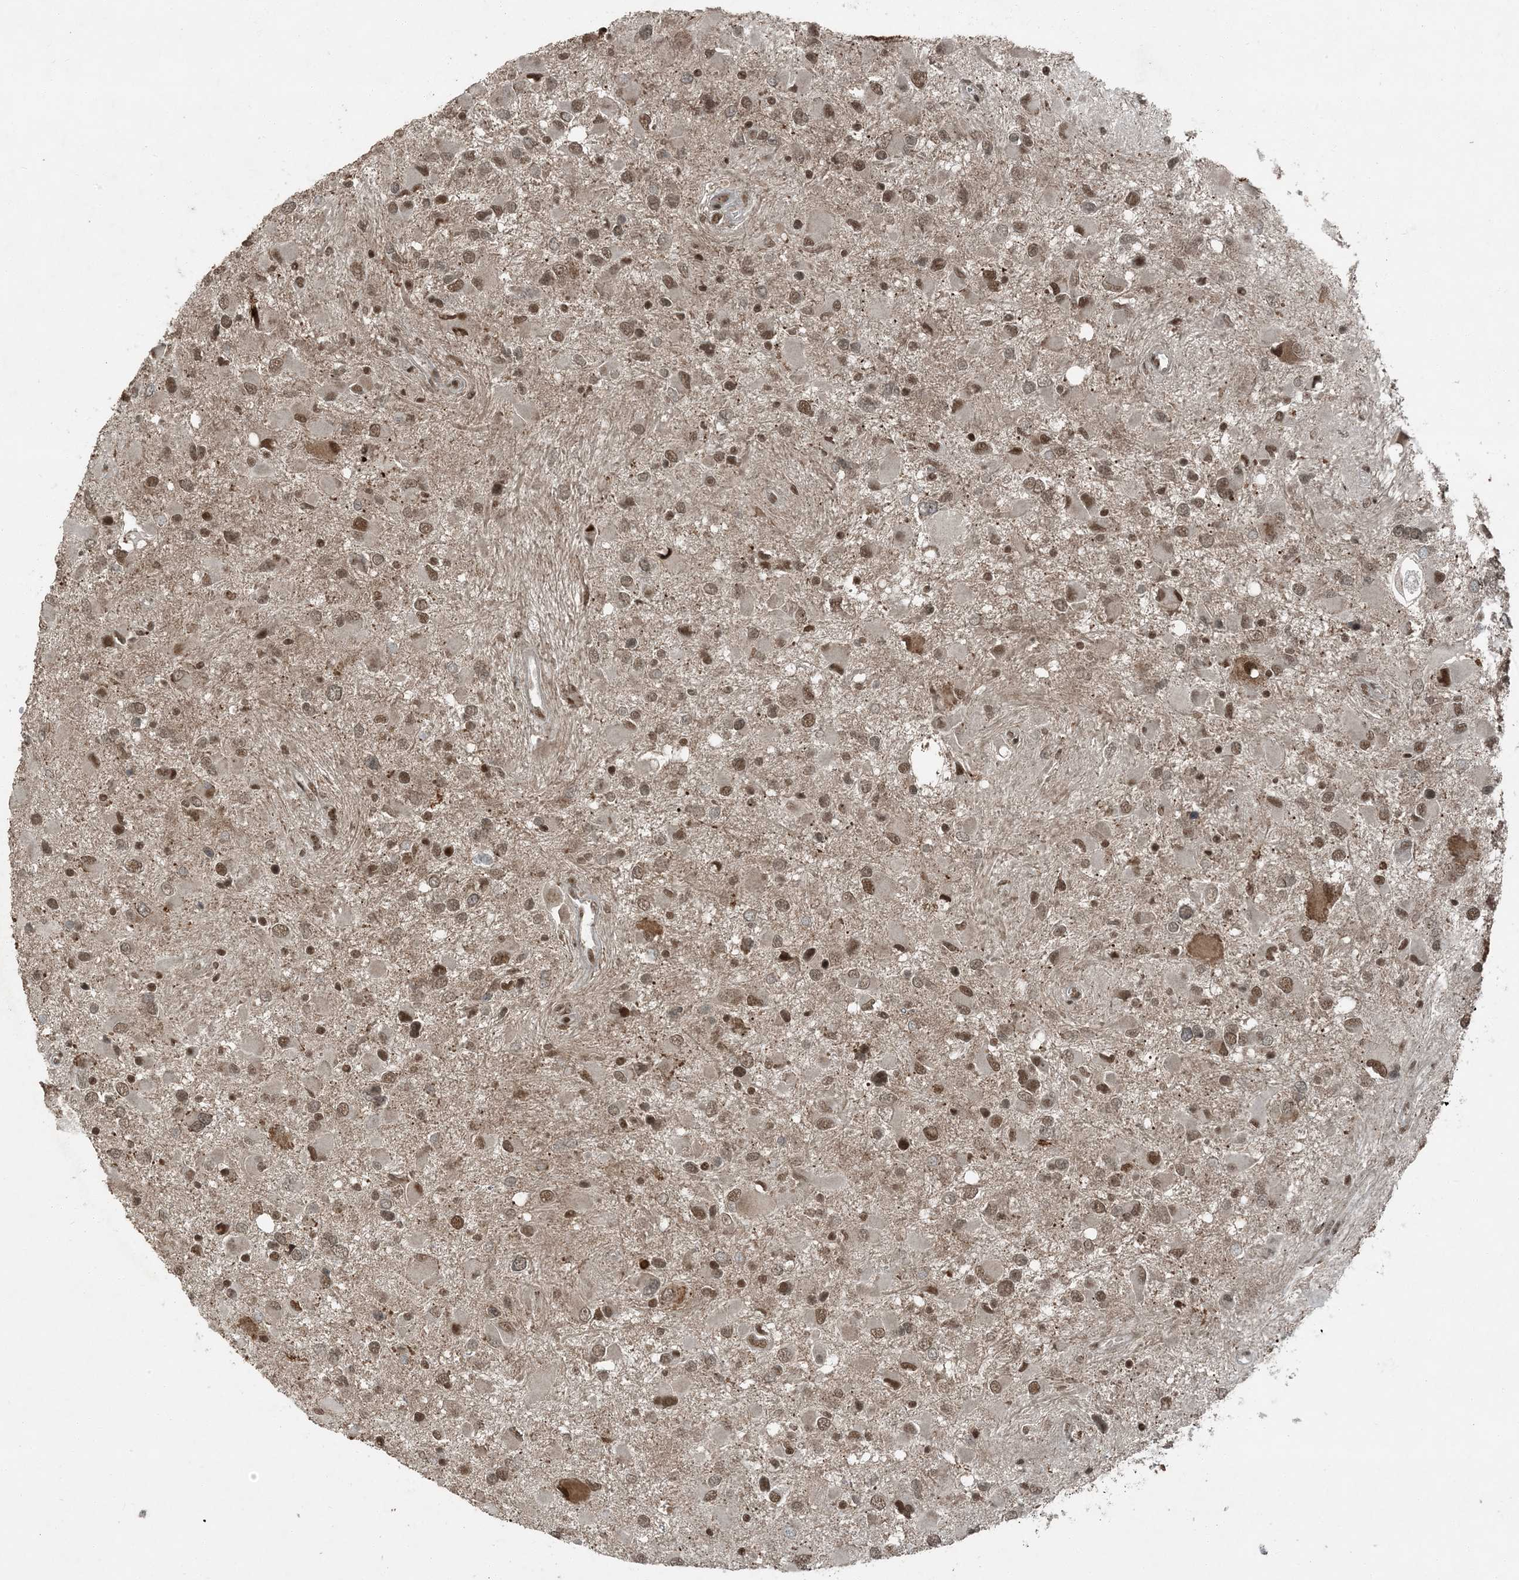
{"staining": {"intensity": "moderate", "quantity": ">75%", "location": "nuclear"}, "tissue": "glioma", "cell_type": "Tumor cells", "image_type": "cancer", "snomed": [{"axis": "morphology", "description": "Glioma, malignant, High grade"}, {"axis": "topography", "description": "Brain"}], "caption": "Moderate nuclear protein expression is seen in about >75% of tumor cells in malignant glioma (high-grade). The staining is performed using DAB (3,3'-diaminobenzidine) brown chromogen to label protein expression. The nuclei are counter-stained blue using hematoxylin.", "gene": "TRAPPC12", "patient": {"sex": "male", "age": 53}}